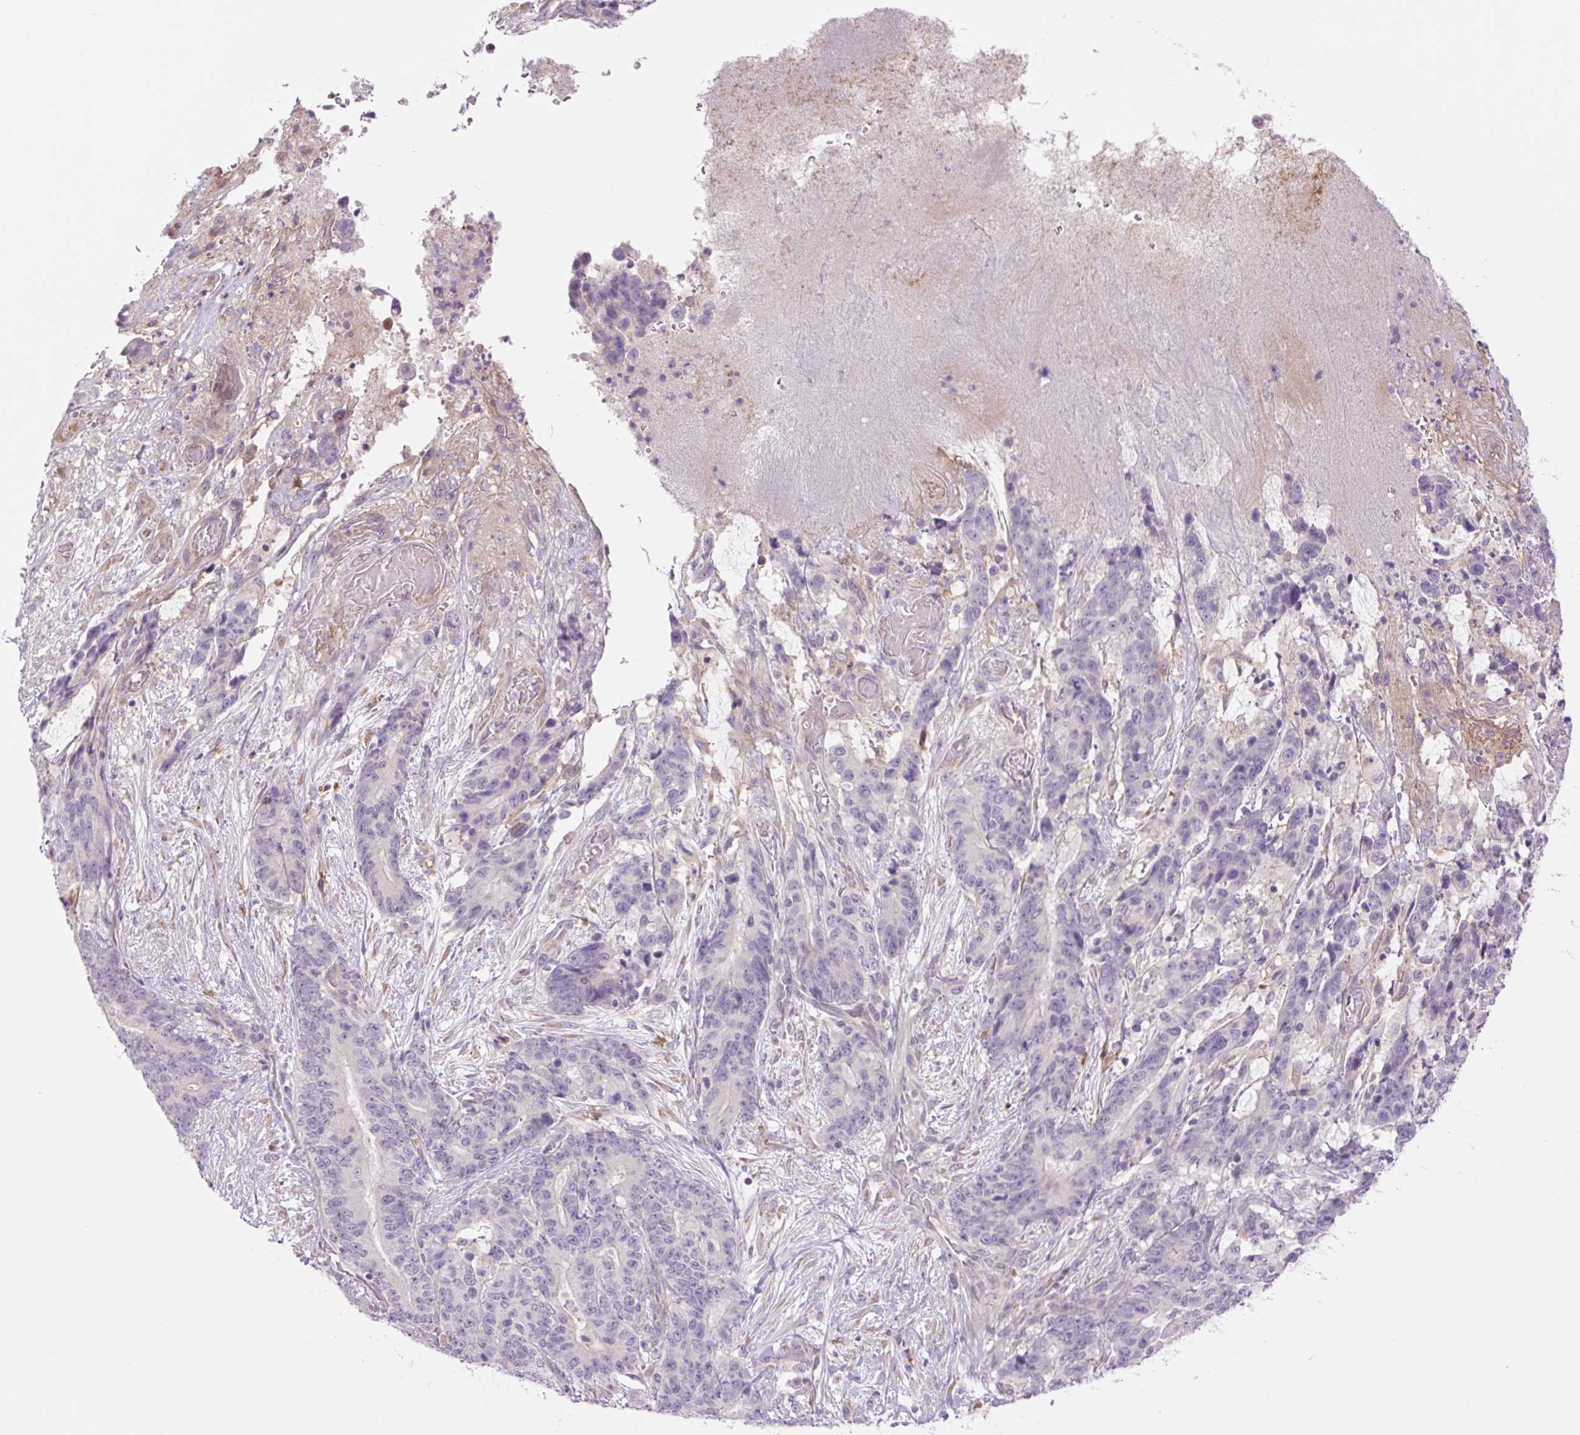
{"staining": {"intensity": "negative", "quantity": "none", "location": "none"}, "tissue": "stomach cancer", "cell_type": "Tumor cells", "image_type": "cancer", "snomed": [{"axis": "morphology", "description": "Normal tissue, NOS"}, {"axis": "morphology", "description": "Adenocarcinoma, NOS"}, {"axis": "topography", "description": "Stomach"}], "caption": "The photomicrograph reveals no staining of tumor cells in adenocarcinoma (stomach).", "gene": "GRID2", "patient": {"sex": "female", "age": 64}}